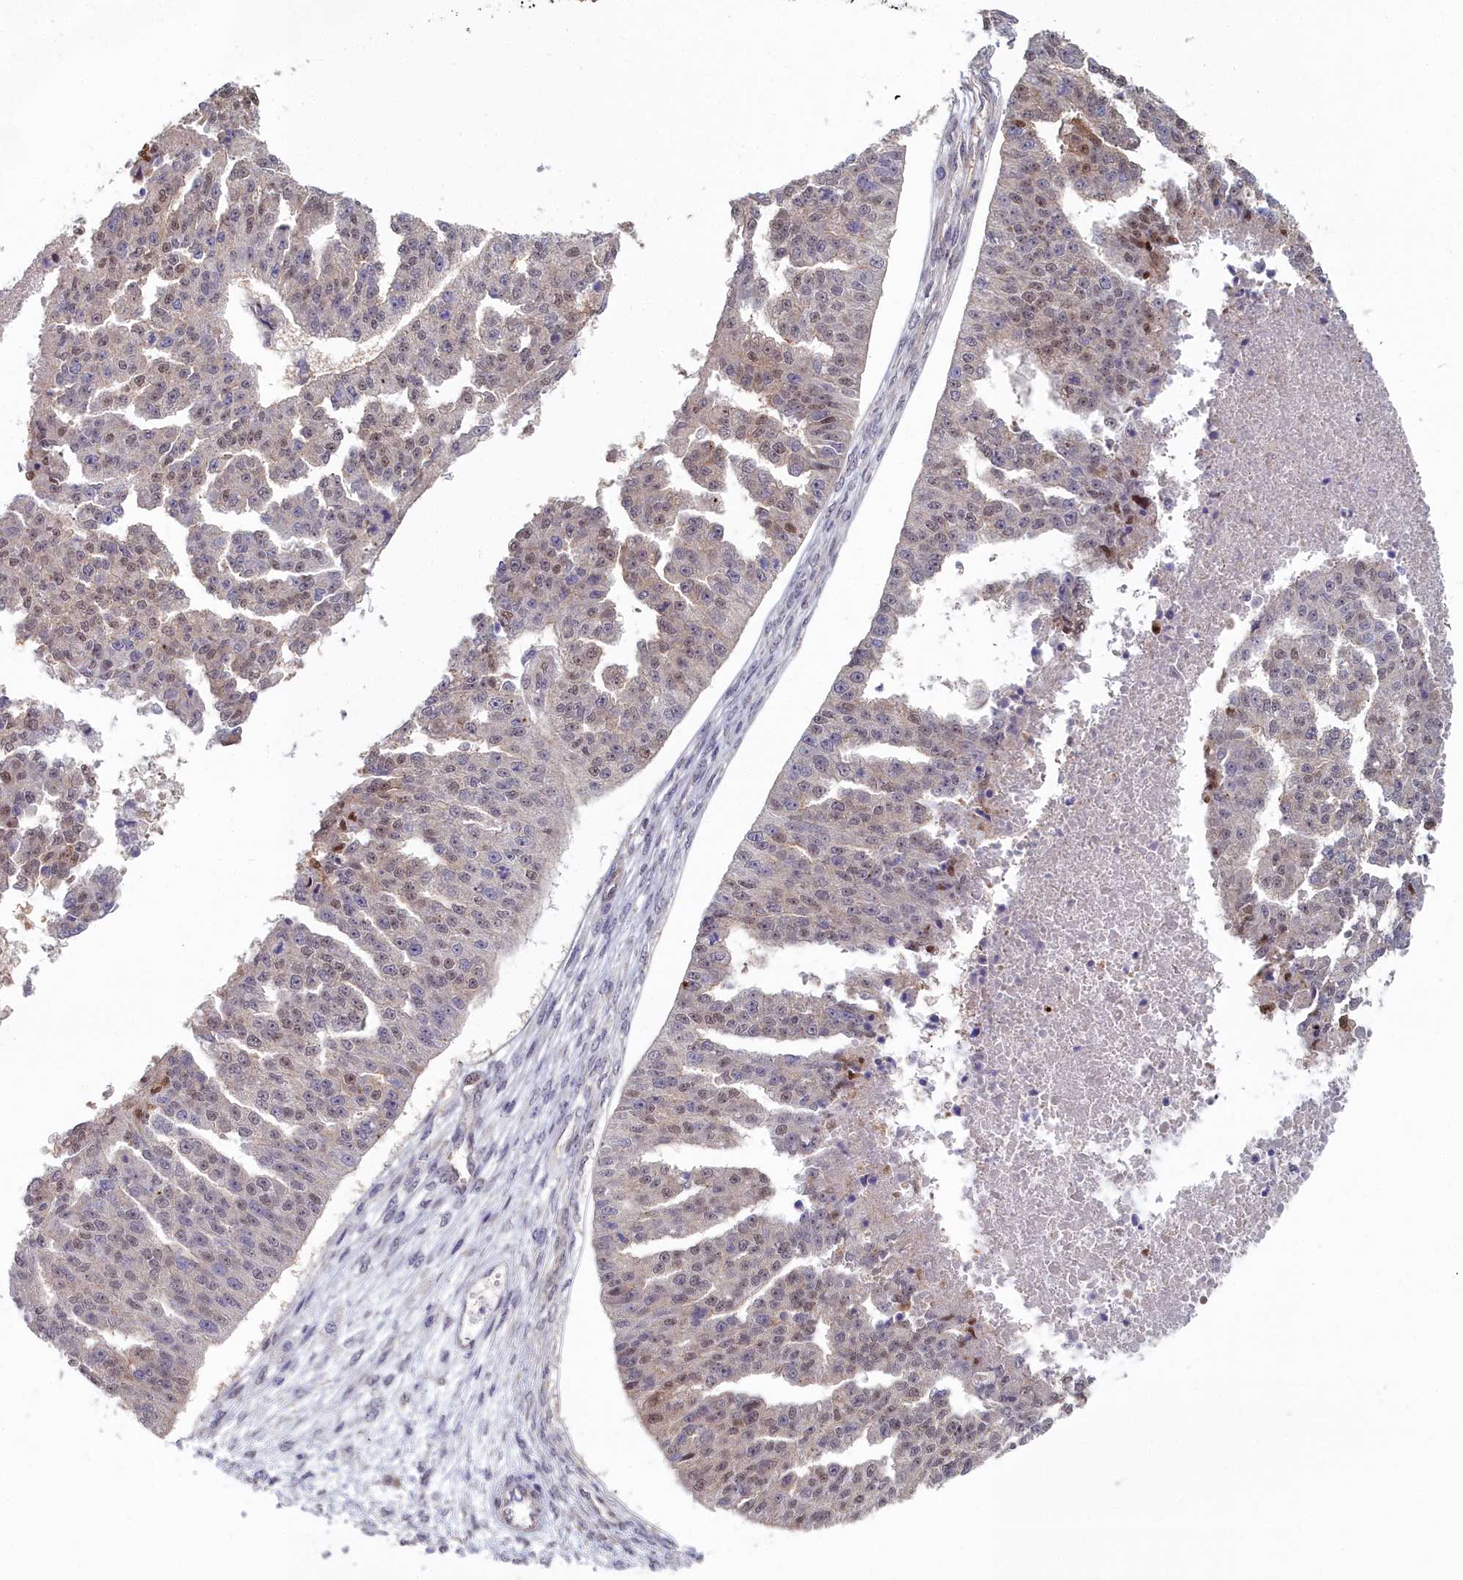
{"staining": {"intensity": "moderate", "quantity": "<25%", "location": "nuclear"}, "tissue": "ovarian cancer", "cell_type": "Tumor cells", "image_type": "cancer", "snomed": [{"axis": "morphology", "description": "Cystadenocarcinoma, serous, NOS"}, {"axis": "topography", "description": "Ovary"}], "caption": "Moderate nuclear protein positivity is present in approximately <25% of tumor cells in ovarian serous cystadenocarcinoma.", "gene": "RPS27A", "patient": {"sex": "female", "age": 58}}